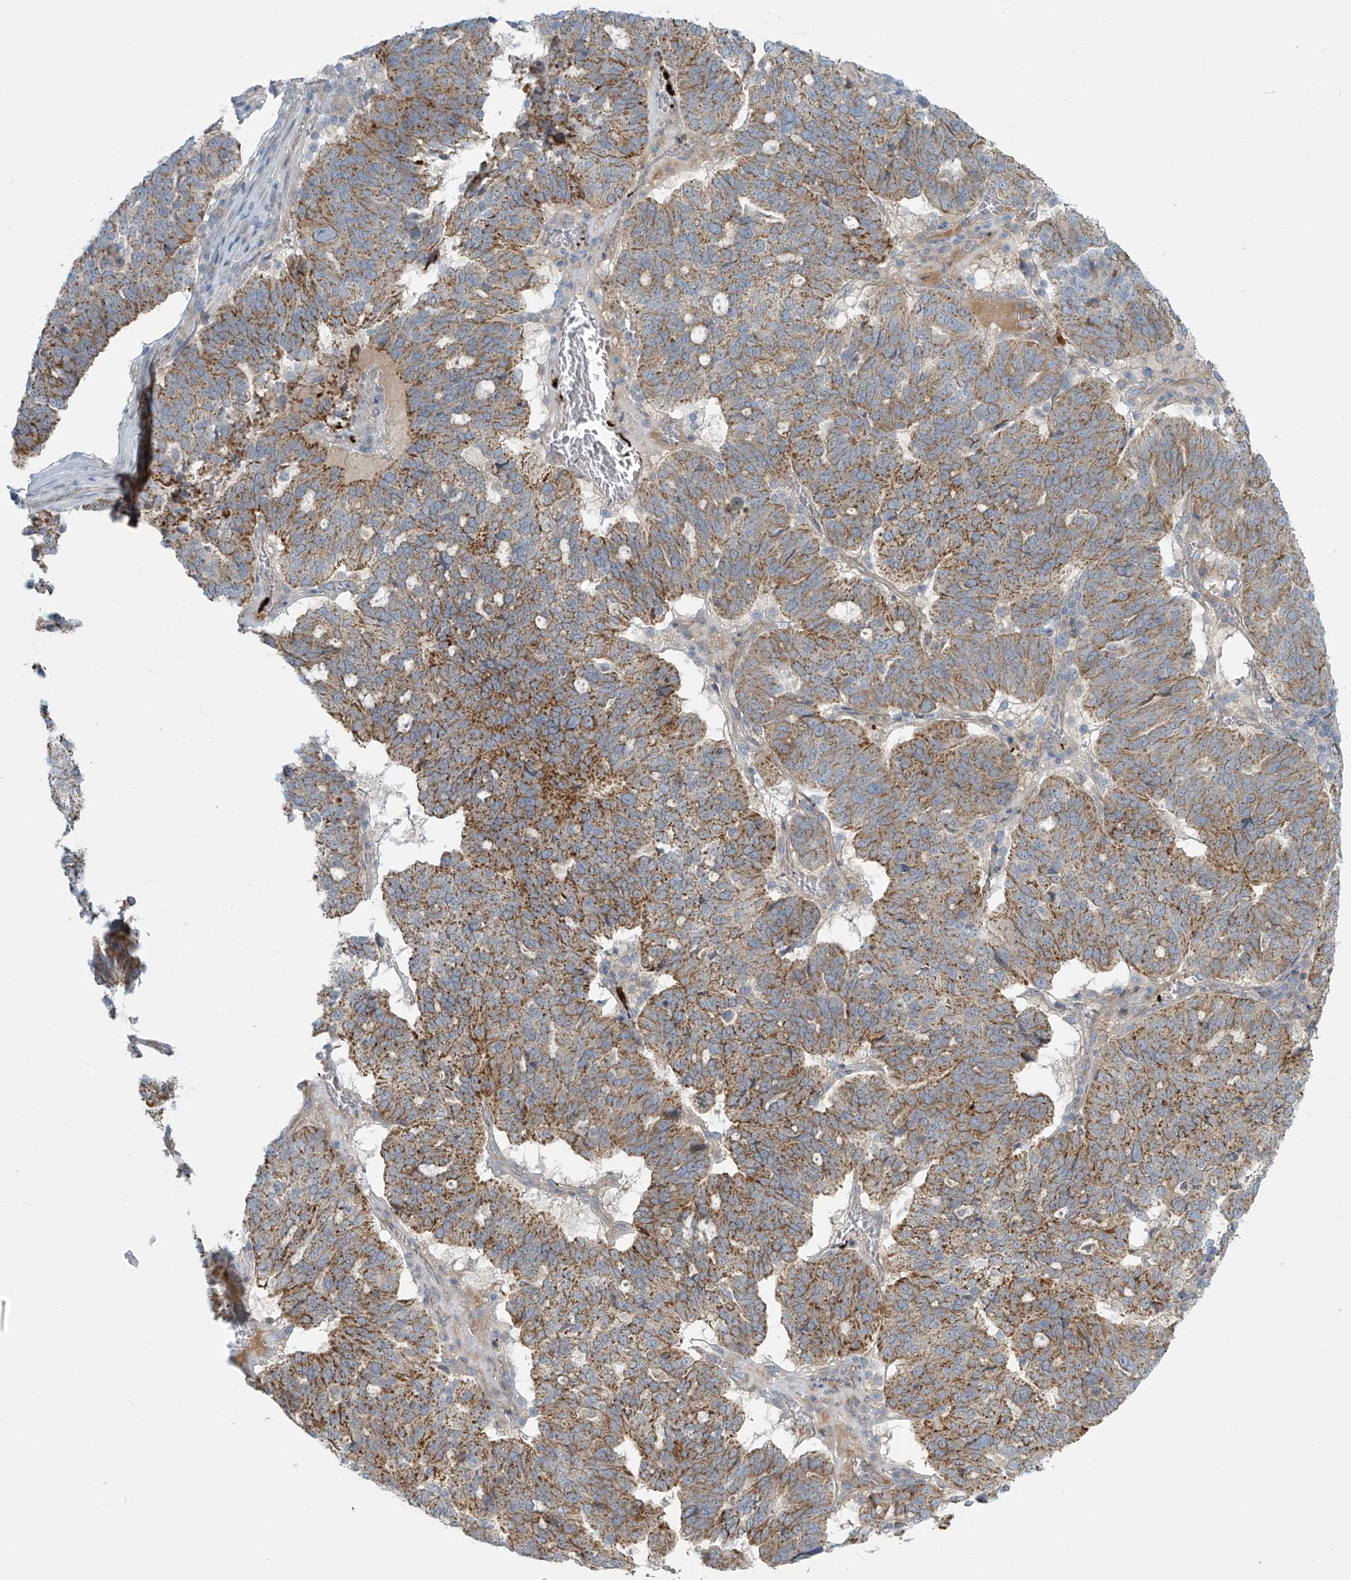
{"staining": {"intensity": "moderate", "quantity": ">75%", "location": "cytoplasmic/membranous"}, "tissue": "ovarian cancer", "cell_type": "Tumor cells", "image_type": "cancer", "snomed": [{"axis": "morphology", "description": "Cystadenocarcinoma, serous, NOS"}, {"axis": "topography", "description": "Ovary"}], "caption": "The photomicrograph demonstrates a brown stain indicating the presence of a protein in the cytoplasmic/membranous of tumor cells in serous cystadenocarcinoma (ovarian).", "gene": "LZTS3", "patient": {"sex": "female", "age": 59}}